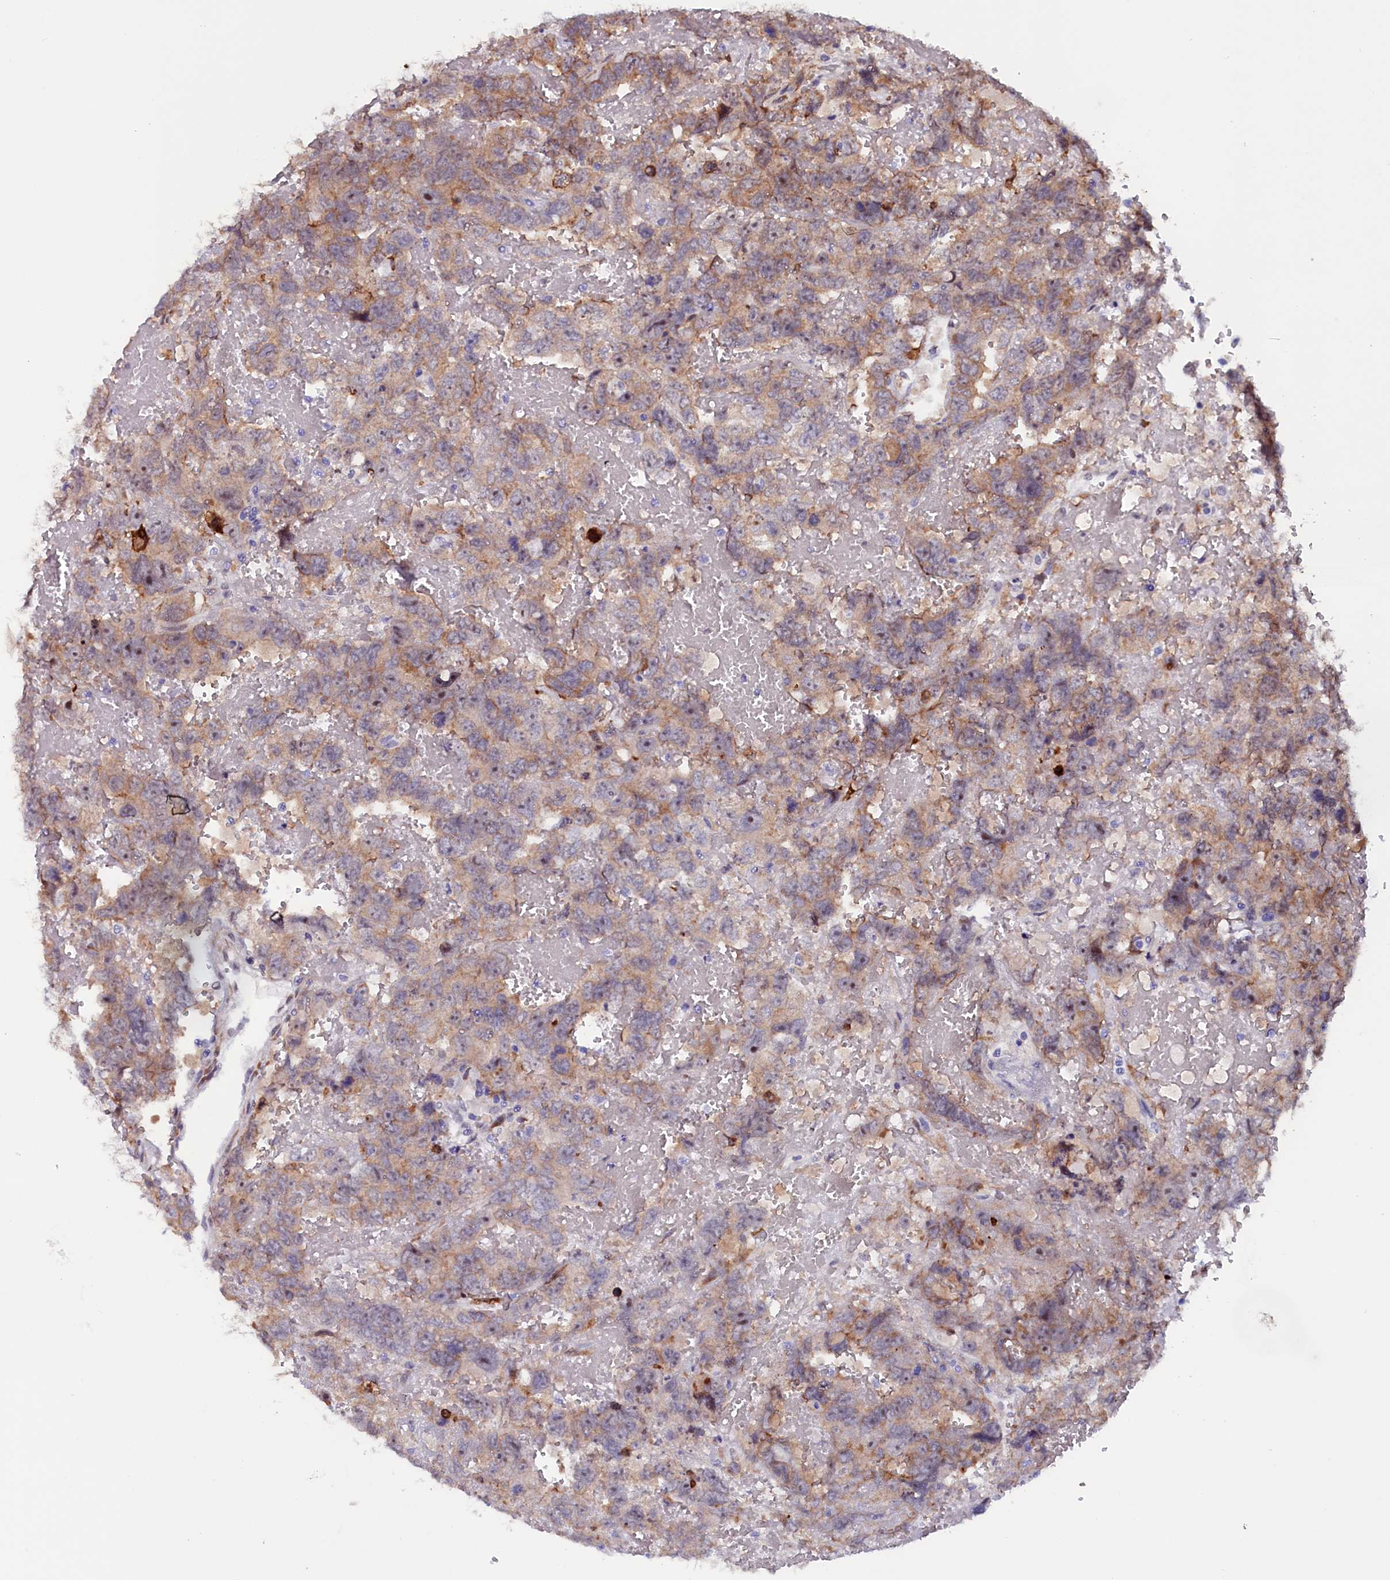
{"staining": {"intensity": "weak", "quantity": "25%-75%", "location": "cytoplasmic/membranous"}, "tissue": "testis cancer", "cell_type": "Tumor cells", "image_type": "cancer", "snomed": [{"axis": "morphology", "description": "Carcinoma, Embryonal, NOS"}, {"axis": "topography", "description": "Testis"}], "caption": "Tumor cells show low levels of weak cytoplasmic/membranous positivity in approximately 25%-75% of cells in human testis cancer (embryonal carcinoma).", "gene": "PACSIN3", "patient": {"sex": "male", "age": 45}}